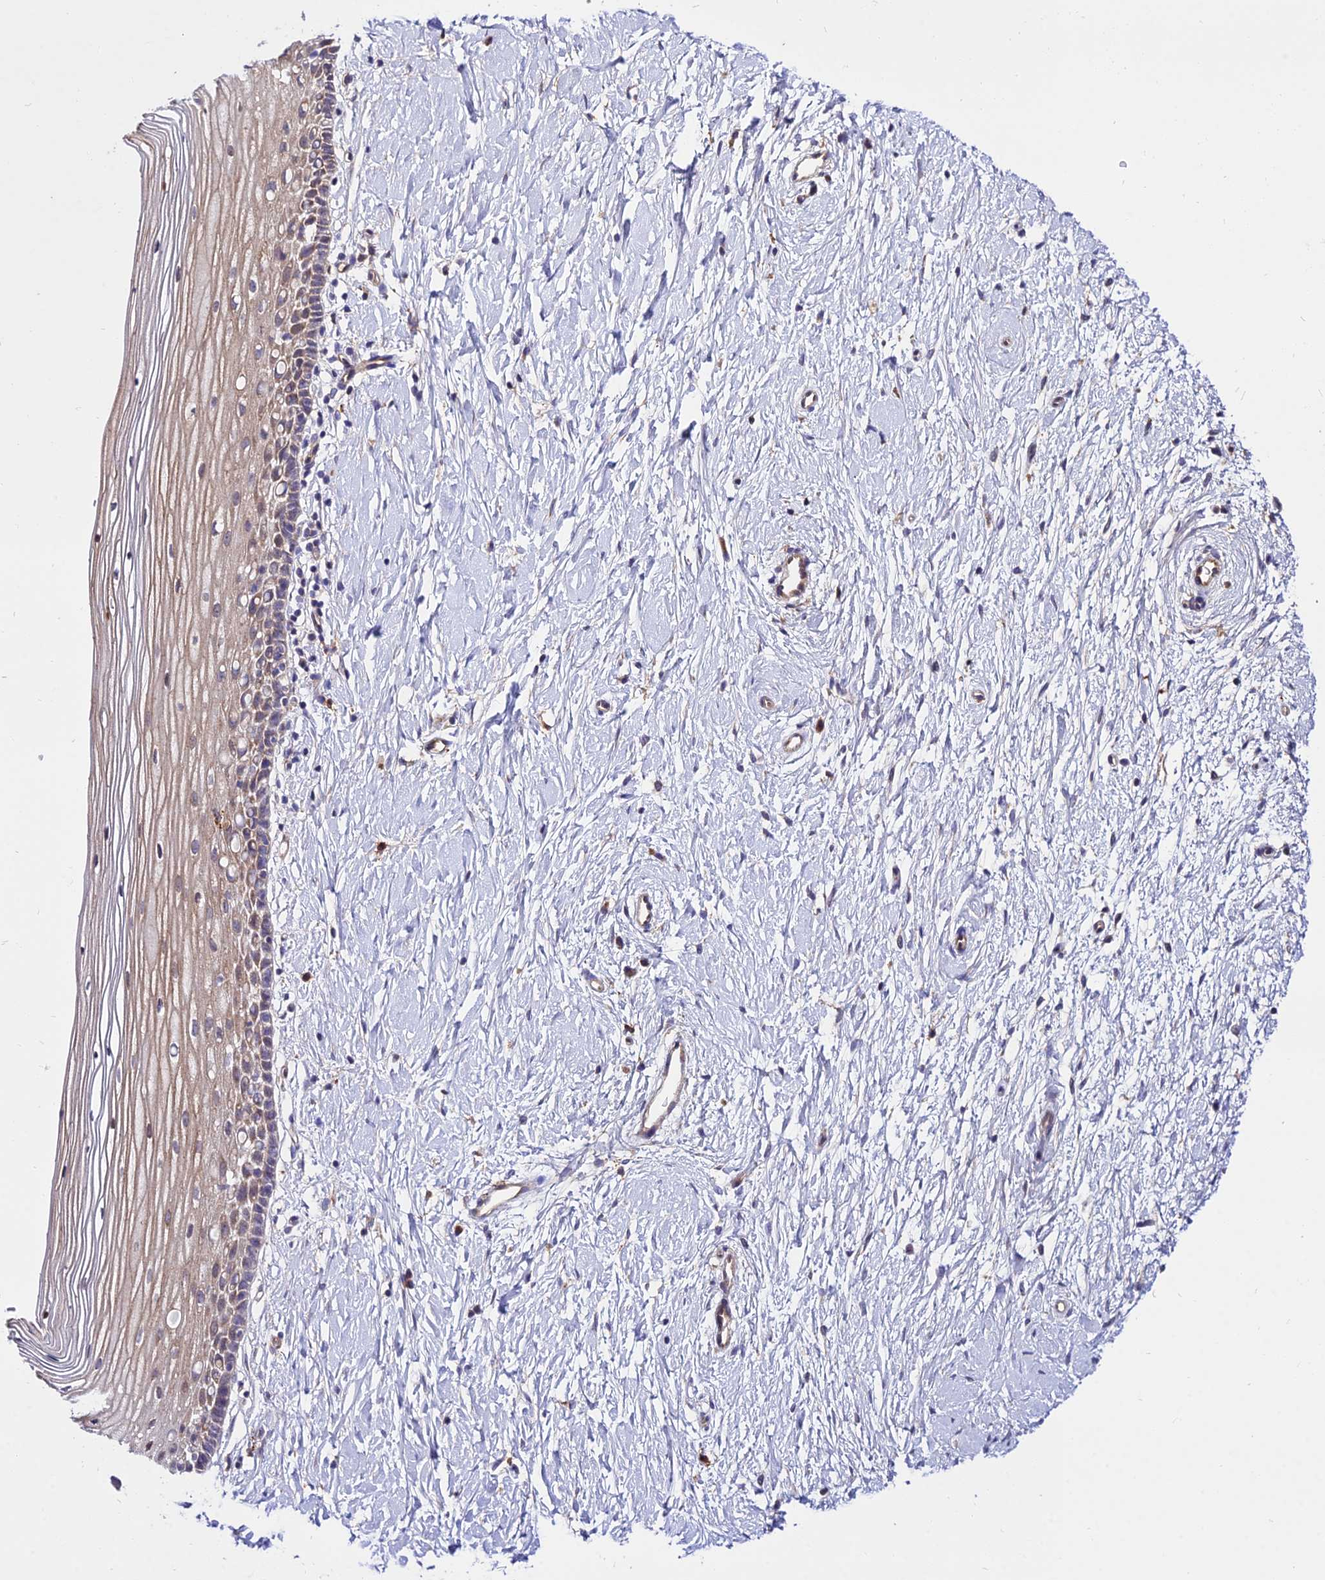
{"staining": {"intensity": "weak", "quantity": ">75%", "location": "cytoplasmic/membranous"}, "tissue": "cervix", "cell_type": "Squamous epithelial cells", "image_type": "normal", "snomed": [{"axis": "morphology", "description": "Normal tissue, NOS"}, {"axis": "topography", "description": "Cervix"}], "caption": "Weak cytoplasmic/membranous staining is identified in about >75% of squamous epithelial cells in benign cervix.", "gene": "CDC37L1", "patient": {"sex": "female", "age": 39}}